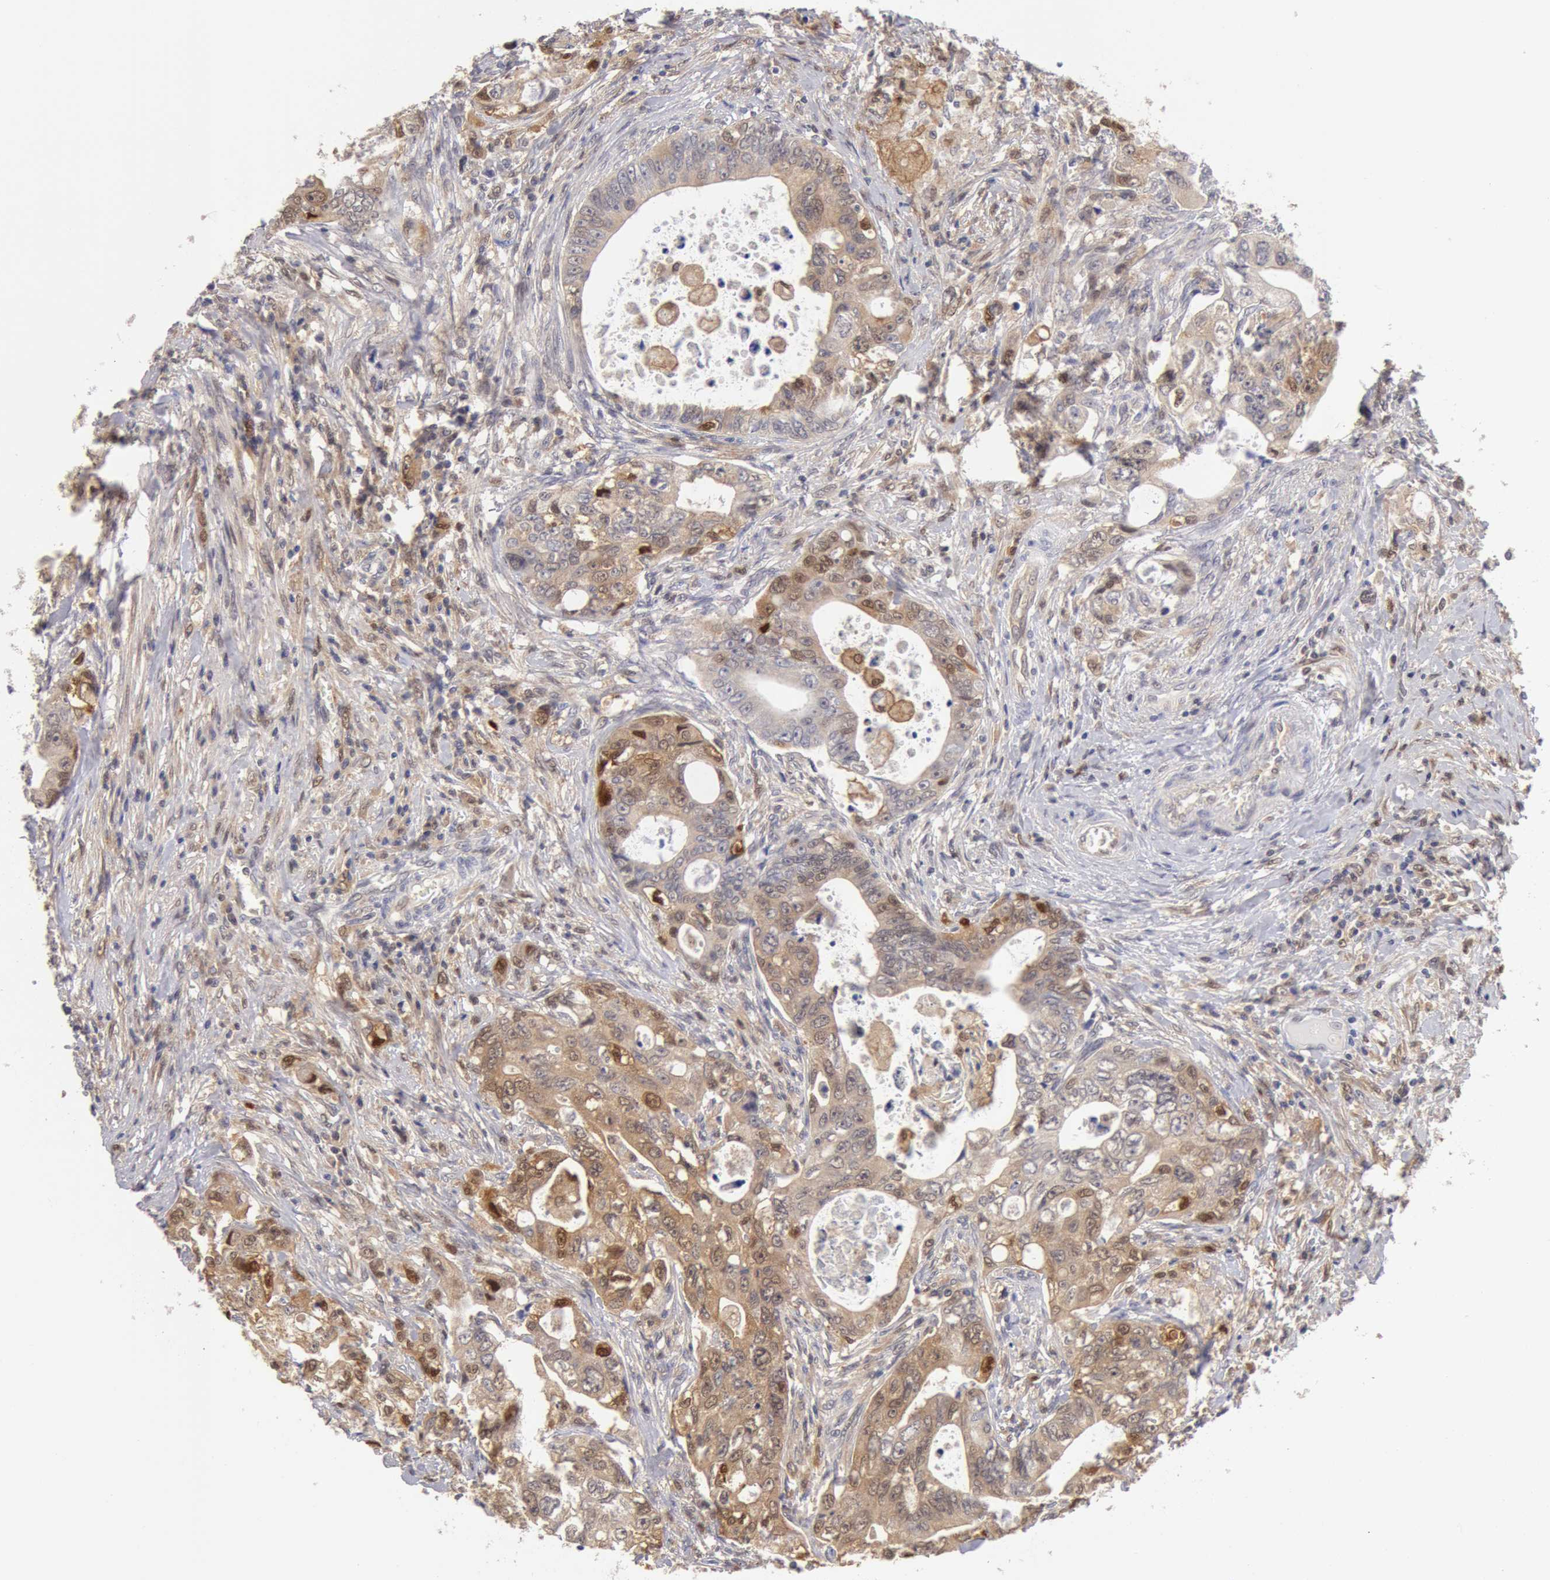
{"staining": {"intensity": "weak", "quantity": "25%-75%", "location": "cytoplasmic/membranous,nuclear"}, "tissue": "colorectal cancer", "cell_type": "Tumor cells", "image_type": "cancer", "snomed": [{"axis": "morphology", "description": "Adenocarcinoma, NOS"}, {"axis": "topography", "description": "Rectum"}], "caption": "IHC photomicrograph of human colorectal cancer (adenocarcinoma) stained for a protein (brown), which shows low levels of weak cytoplasmic/membranous and nuclear expression in about 25%-75% of tumor cells.", "gene": "TXNRD1", "patient": {"sex": "female", "age": 57}}